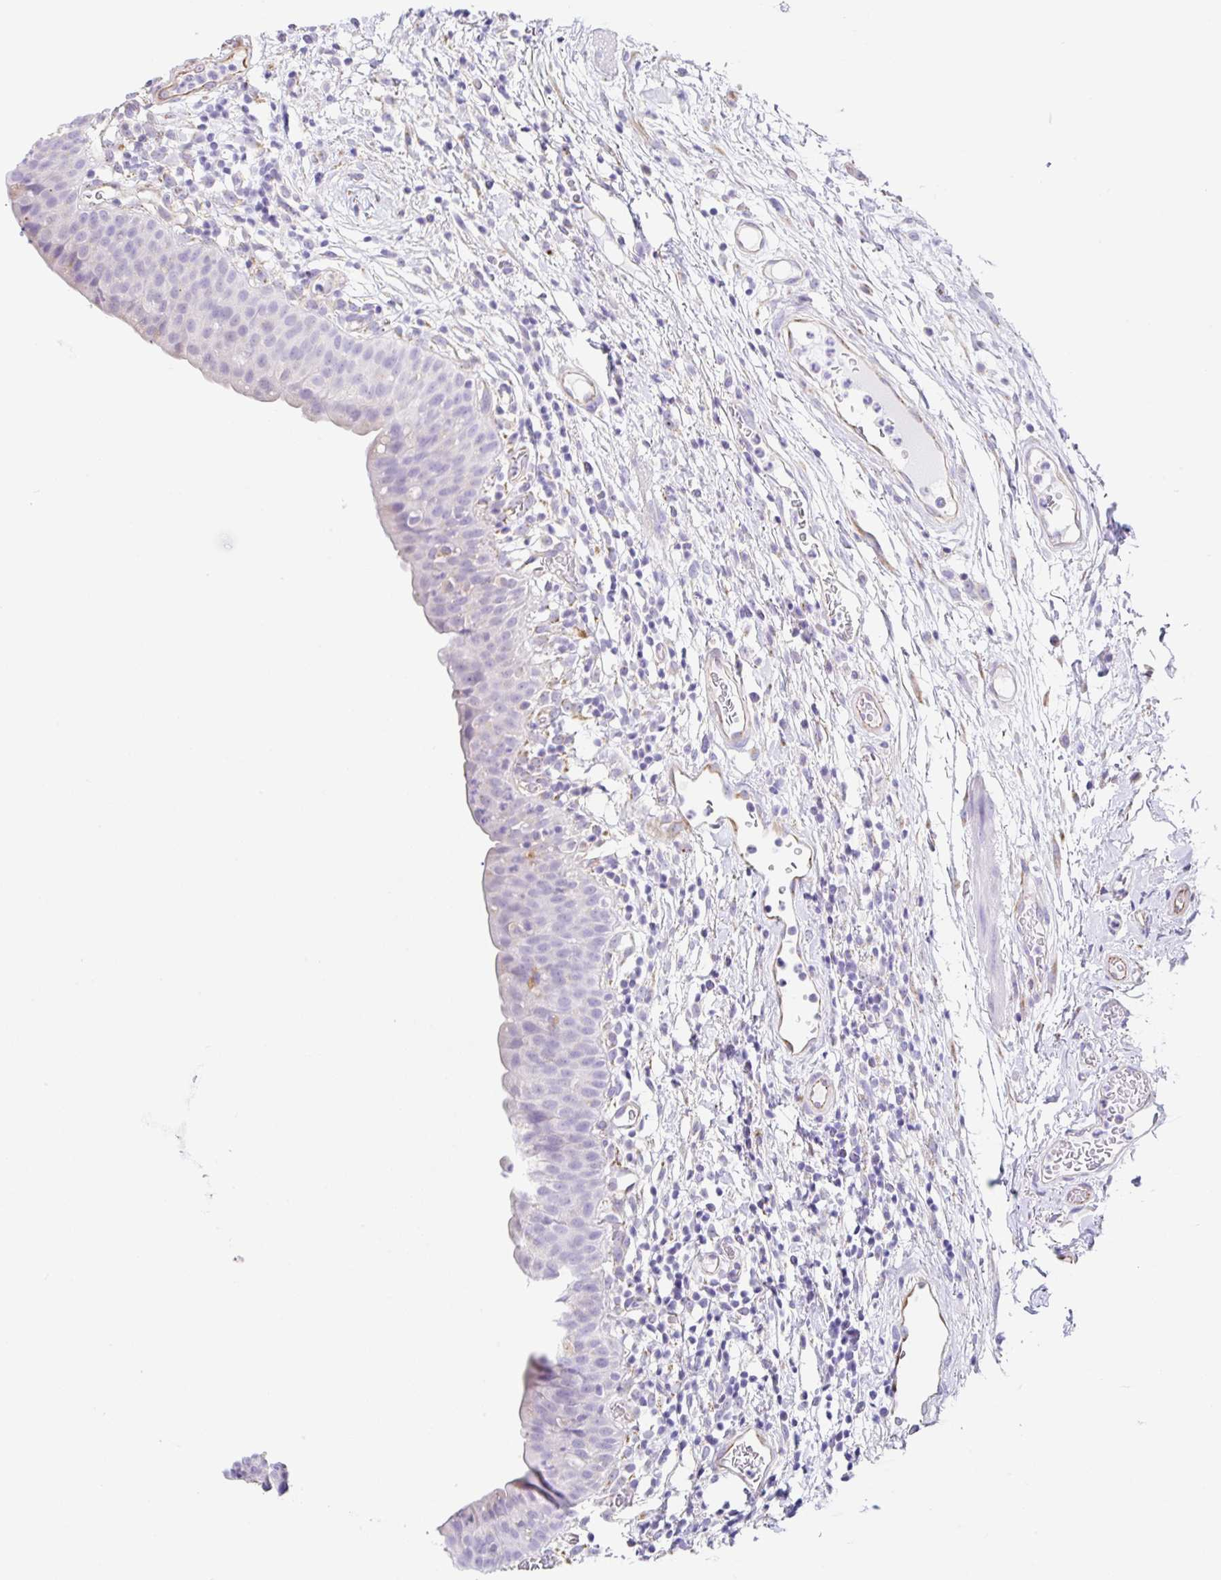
{"staining": {"intensity": "negative", "quantity": "none", "location": "none"}, "tissue": "urinary bladder", "cell_type": "Urothelial cells", "image_type": "normal", "snomed": [{"axis": "morphology", "description": "Normal tissue, NOS"}, {"axis": "morphology", "description": "Inflammation, NOS"}, {"axis": "topography", "description": "Urinary bladder"}], "caption": "This is an immunohistochemistry (IHC) histopathology image of benign urinary bladder. There is no staining in urothelial cells.", "gene": "DKK4", "patient": {"sex": "male", "age": 57}}